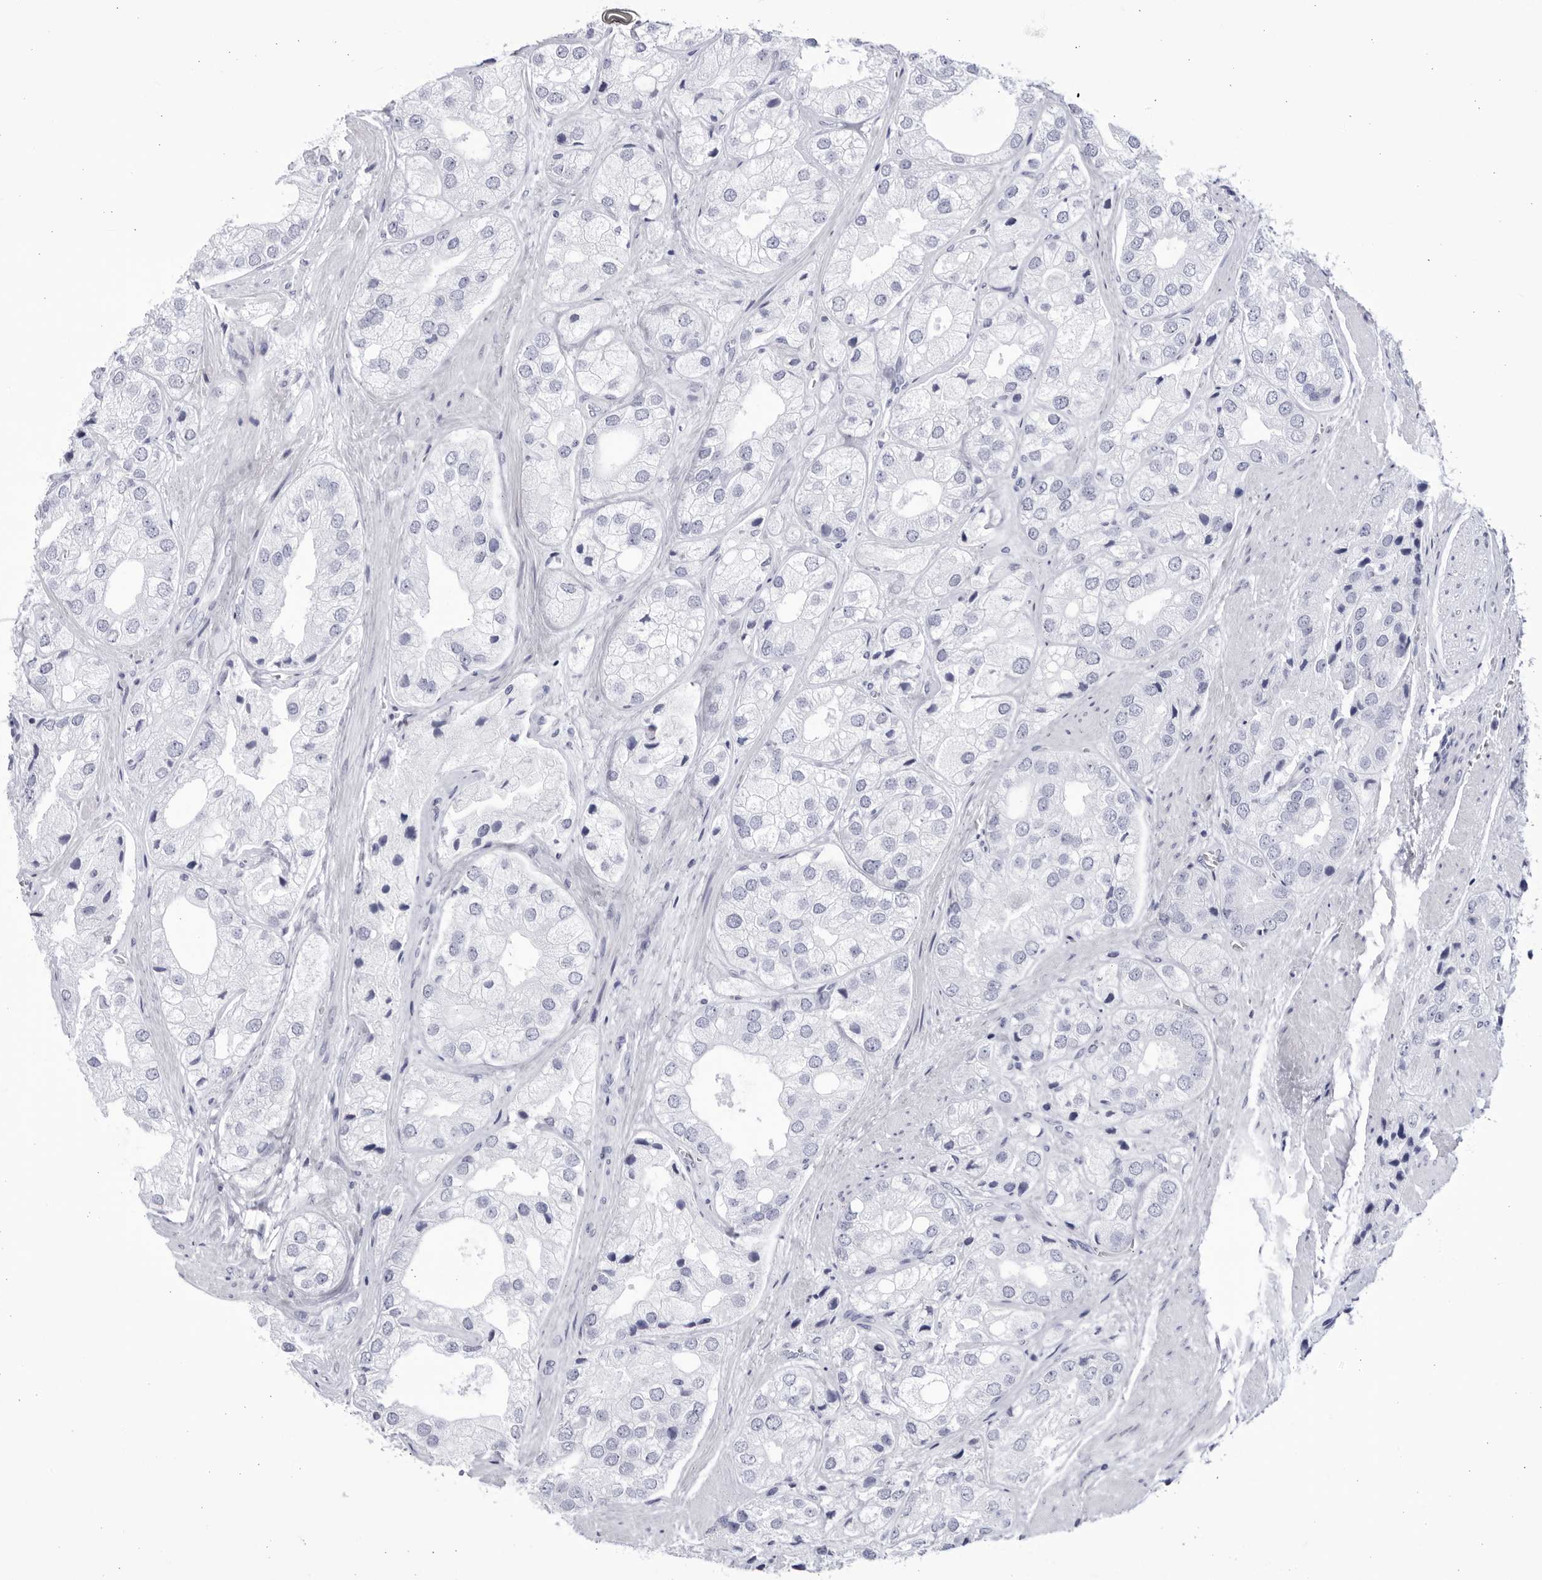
{"staining": {"intensity": "negative", "quantity": "none", "location": "none"}, "tissue": "prostate cancer", "cell_type": "Tumor cells", "image_type": "cancer", "snomed": [{"axis": "morphology", "description": "Adenocarcinoma, High grade"}, {"axis": "topography", "description": "Prostate"}], "caption": "Immunohistochemical staining of prostate cancer shows no significant positivity in tumor cells. Nuclei are stained in blue.", "gene": "CCDC181", "patient": {"sex": "male", "age": 50}}